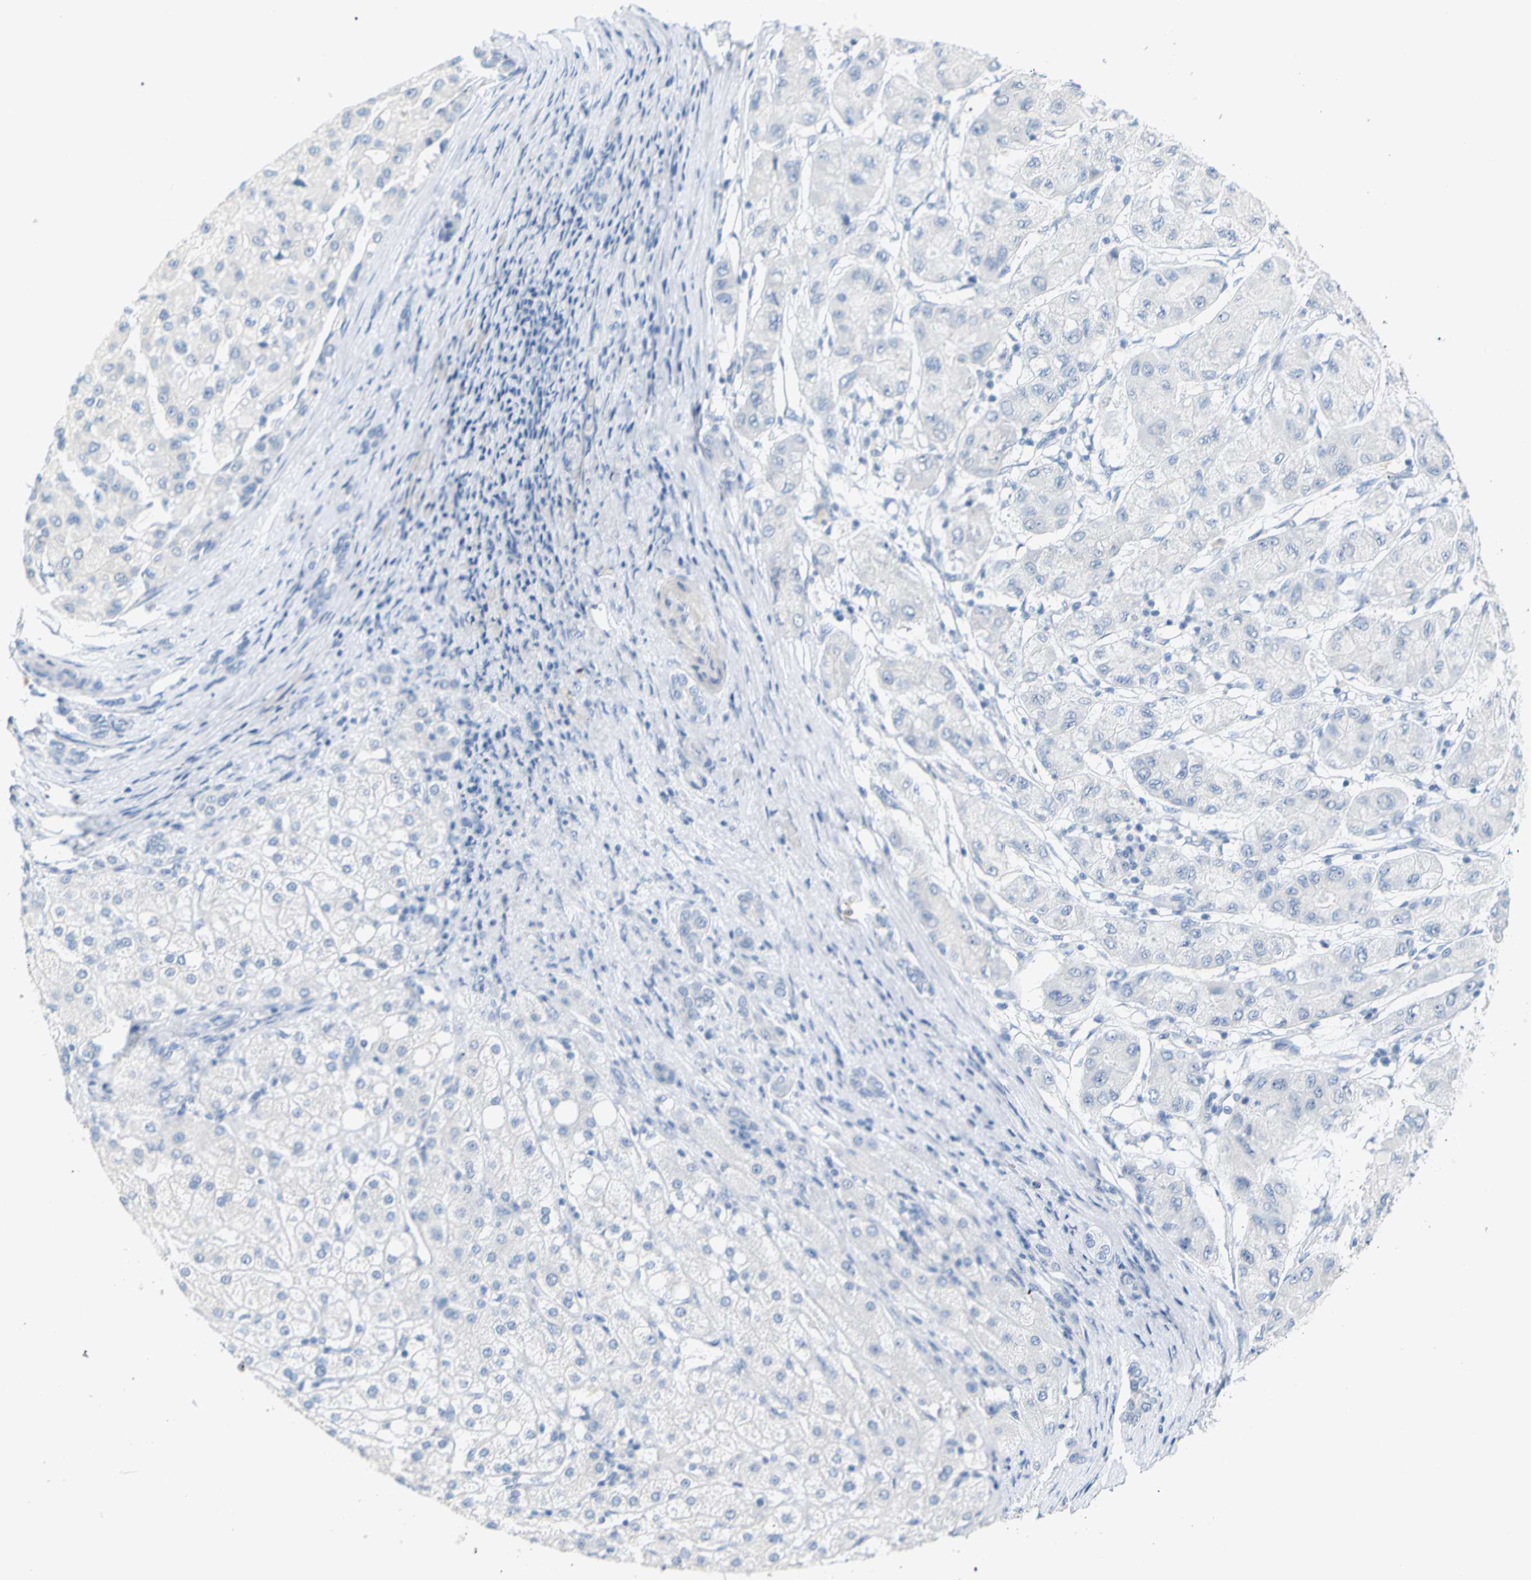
{"staining": {"intensity": "negative", "quantity": "none", "location": "none"}, "tissue": "liver cancer", "cell_type": "Tumor cells", "image_type": "cancer", "snomed": [{"axis": "morphology", "description": "Carcinoma, Hepatocellular, NOS"}, {"axis": "topography", "description": "Liver"}], "caption": "This is an IHC histopathology image of liver cancer (hepatocellular carcinoma). There is no staining in tumor cells.", "gene": "OPN1SW", "patient": {"sex": "male", "age": 80}}